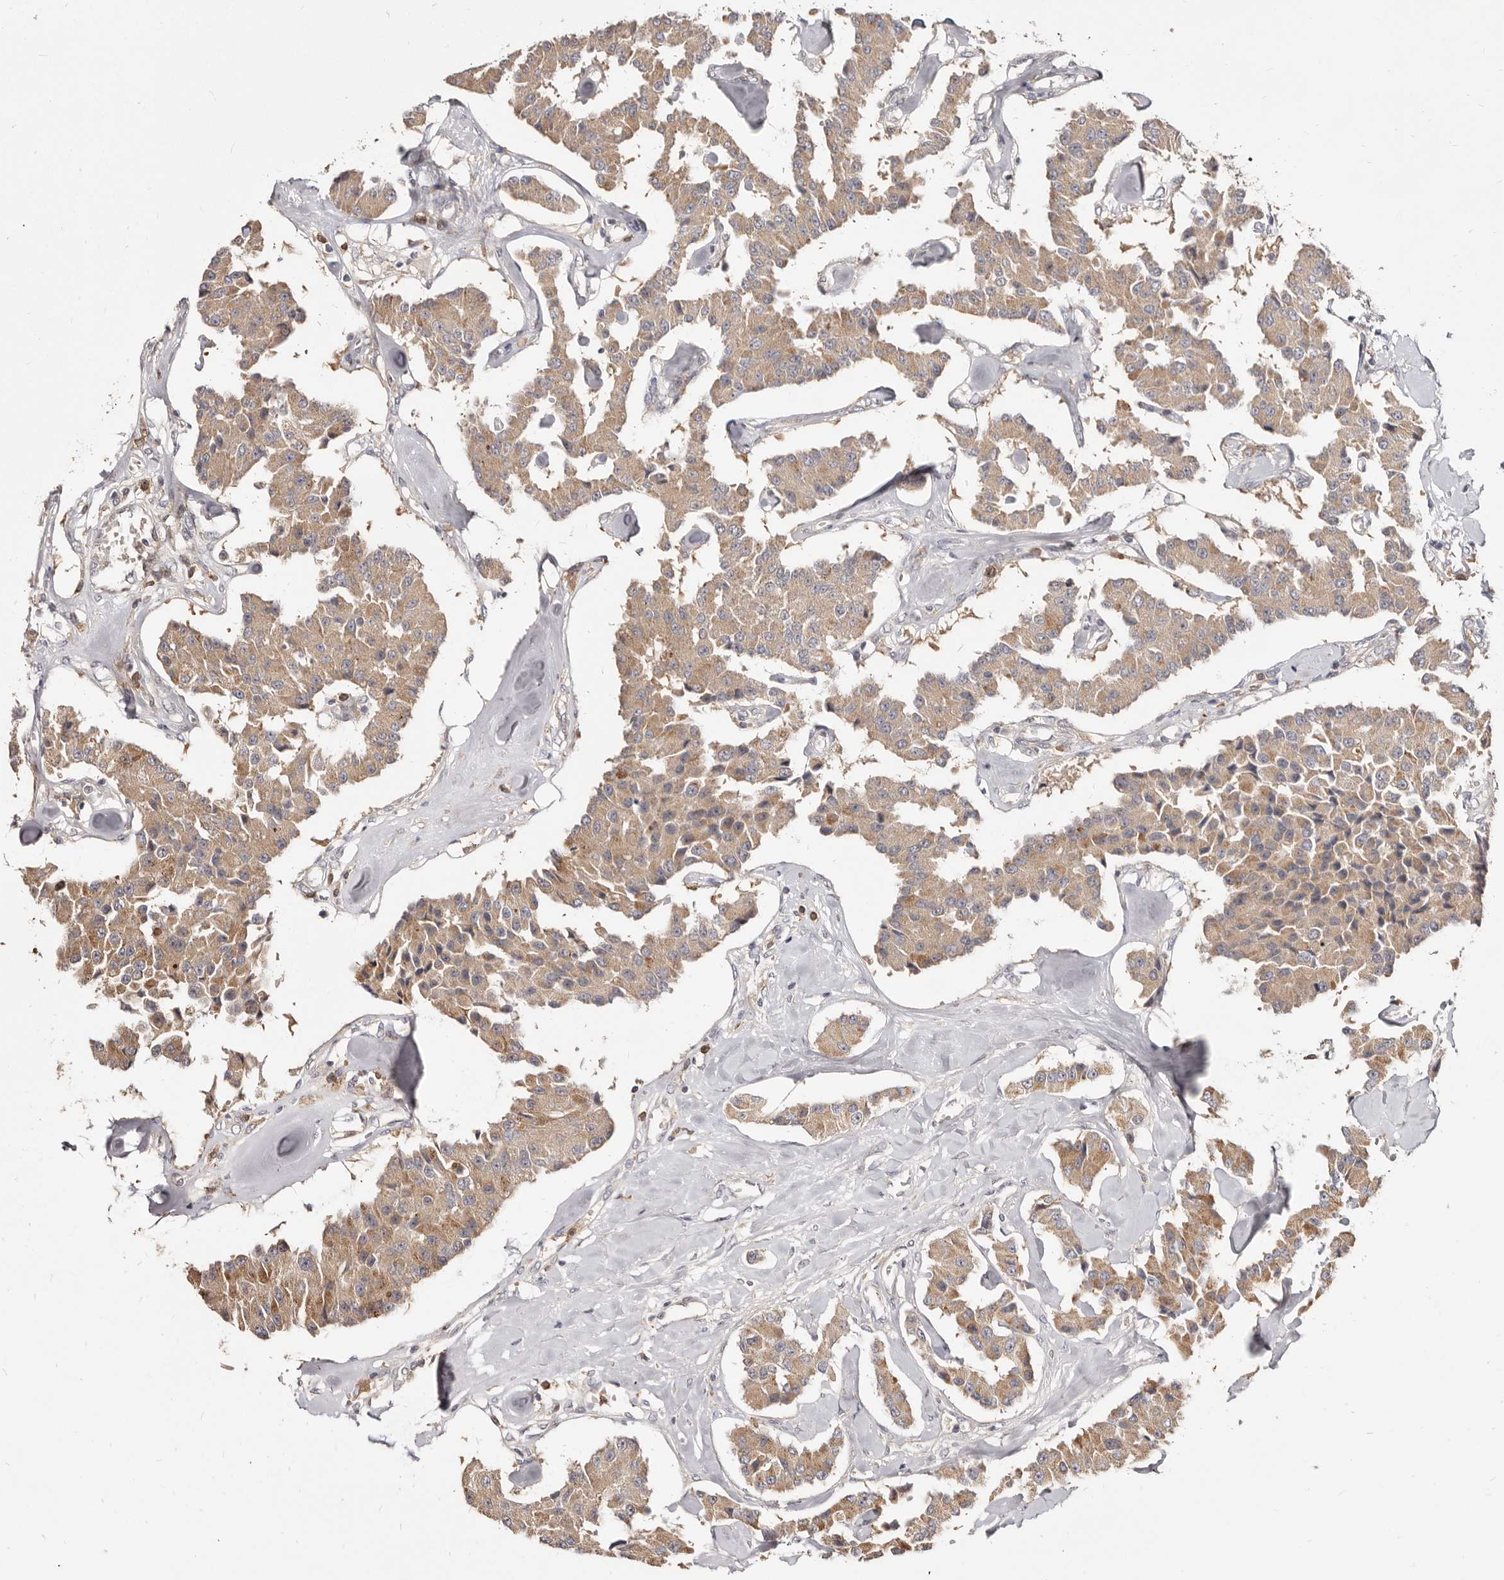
{"staining": {"intensity": "moderate", "quantity": ">75%", "location": "cytoplasmic/membranous"}, "tissue": "carcinoid", "cell_type": "Tumor cells", "image_type": "cancer", "snomed": [{"axis": "morphology", "description": "Carcinoid, malignant, NOS"}, {"axis": "topography", "description": "Pancreas"}], "caption": "This is an image of IHC staining of malignant carcinoid, which shows moderate staining in the cytoplasmic/membranous of tumor cells.", "gene": "TC2N", "patient": {"sex": "male", "age": 41}}